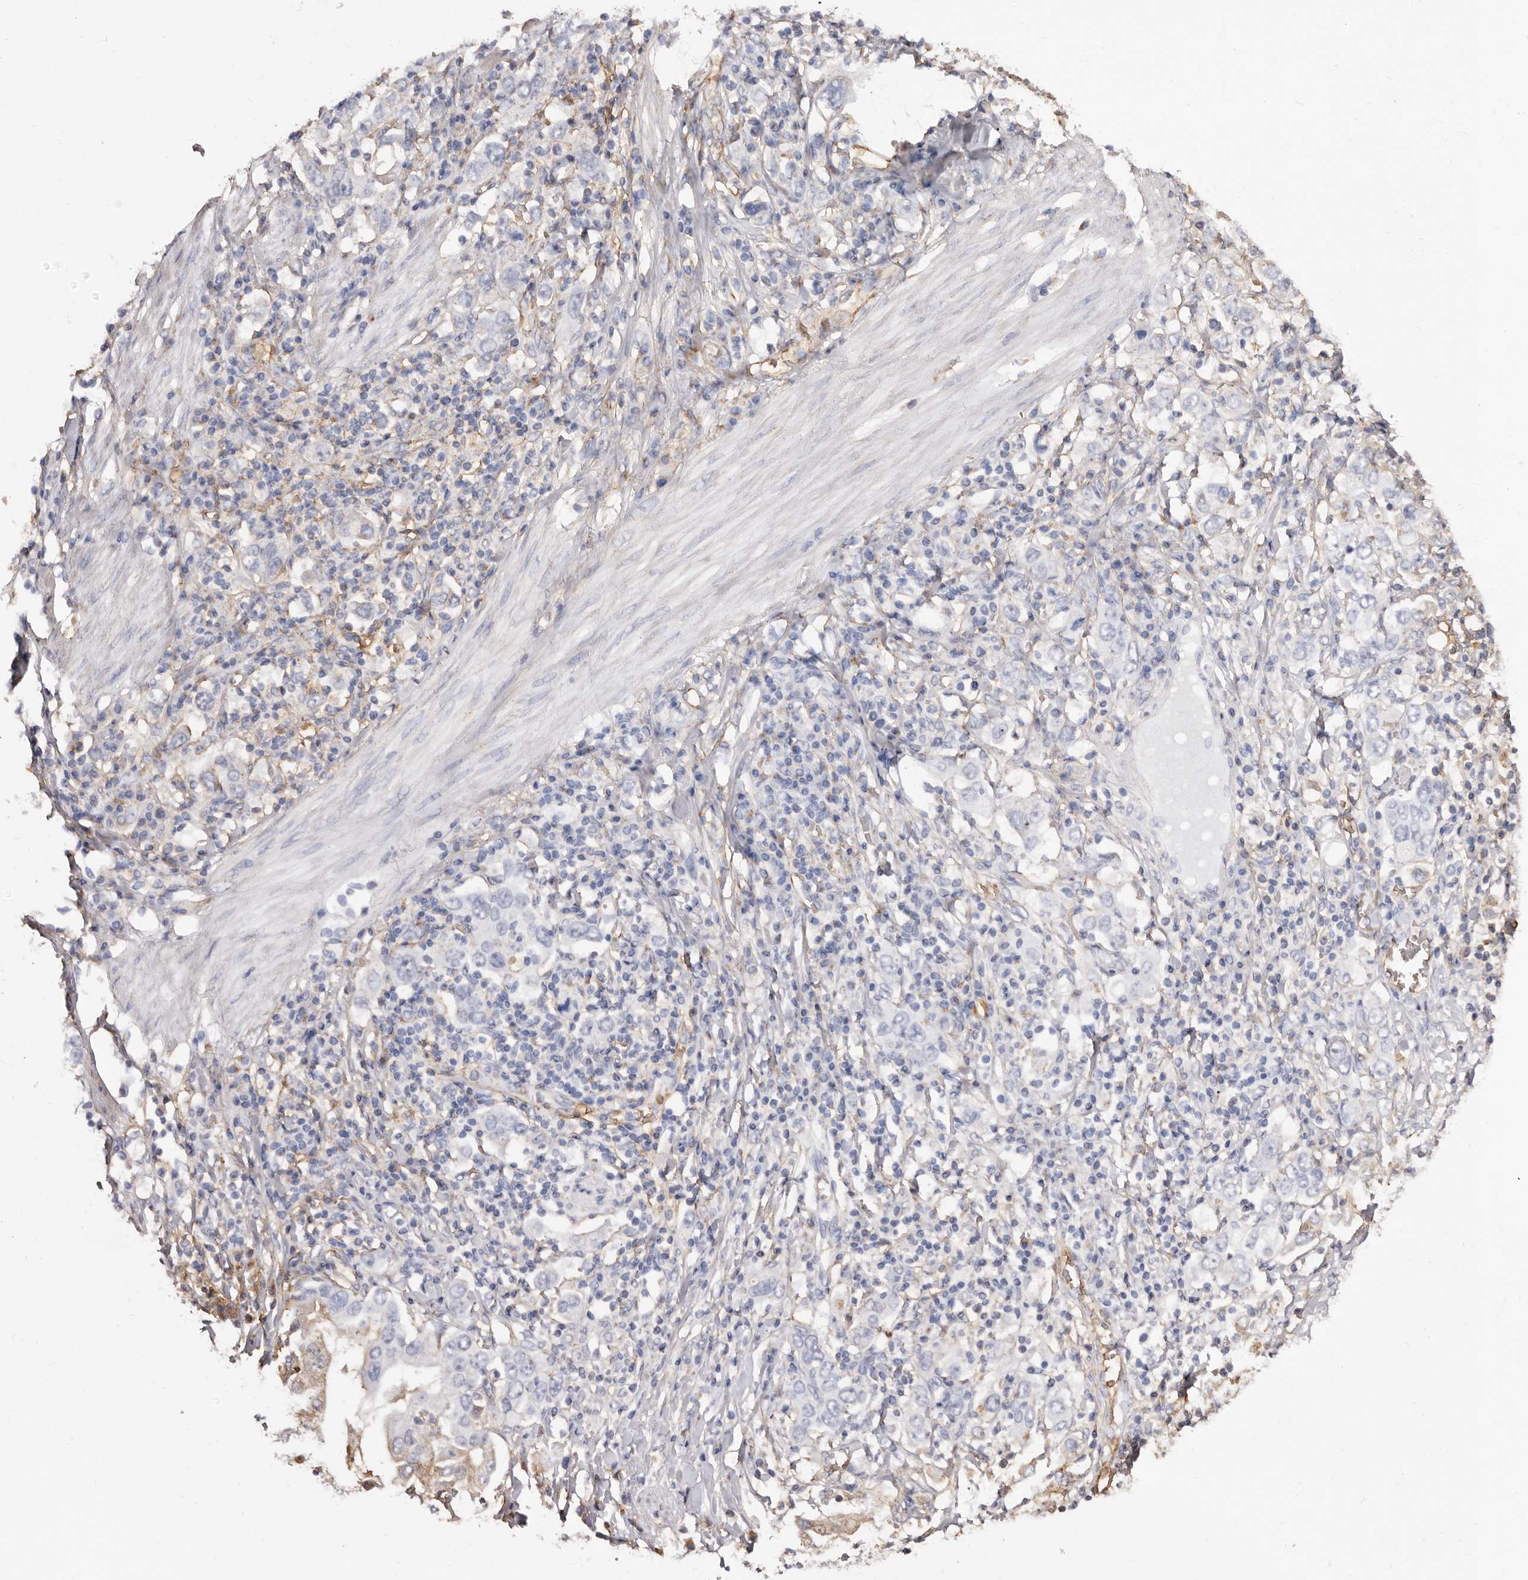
{"staining": {"intensity": "weak", "quantity": "<25%", "location": "cytoplasmic/membranous"}, "tissue": "stomach cancer", "cell_type": "Tumor cells", "image_type": "cancer", "snomed": [{"axis": "morphology", "description": "Adenocarcinoma, NOS"}, {"axis": "topography", "description": "Stomach, upper"}], "caption": "The histopathology image shows no significant staining in tumor cells of stomach adenocarcinoma. (DAB immunohistochemistry (IHC), high magnification).", "gene": "GPR27", "patient": {"sex": "male", "age": 62}}